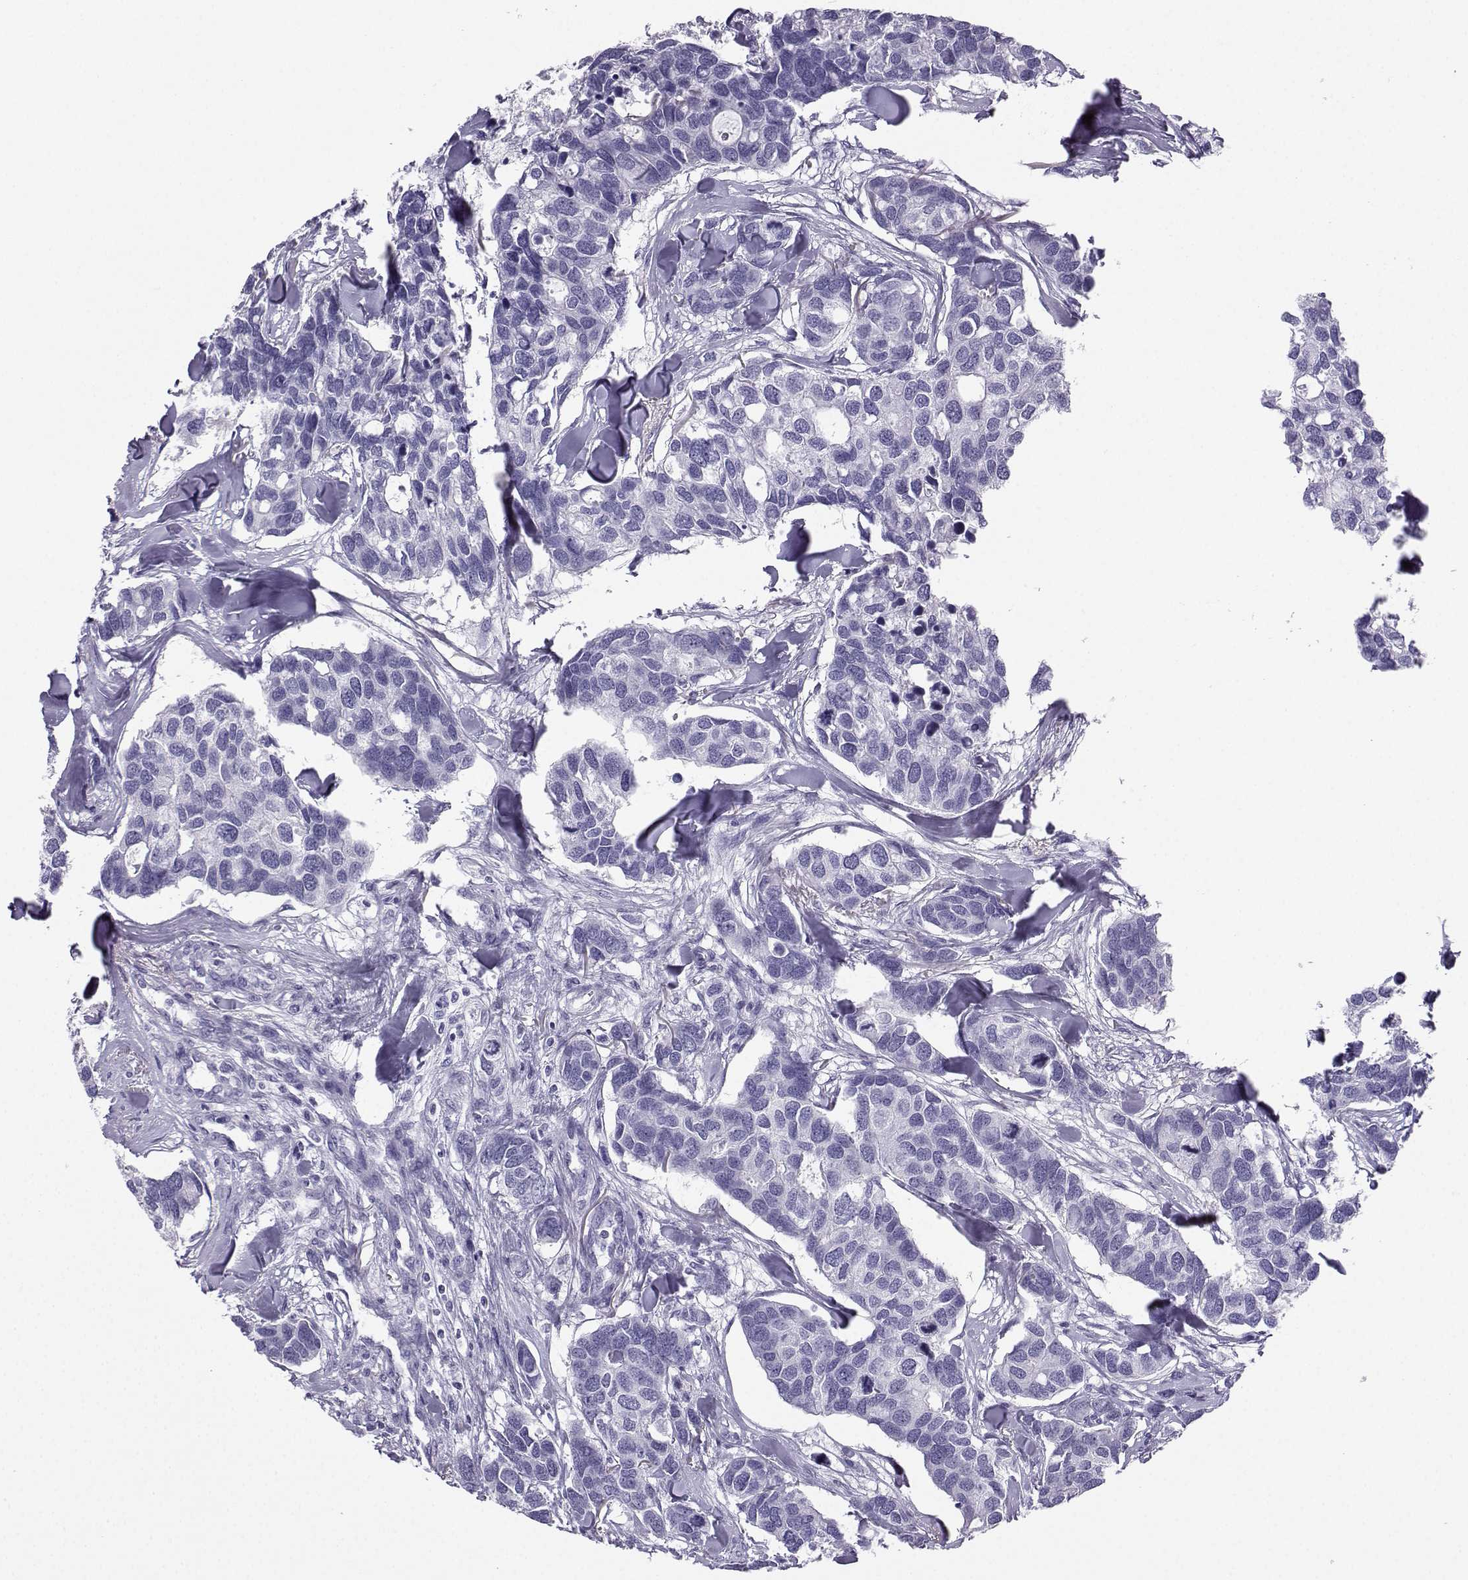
{"staining": {"intensity": "negative", "quantity": "none", "location": "none"}, "tissue": "breast cancer", "cell_type": "Tumor cells", "image_type": "cancer", "snomed": [{"axis": "morphology", "description": "Duct carcinoma"}, {"axis": "topography", "description": "Breast"}], "caption": "Infiltrating ductal carcinoma (breast) was stained to show a protein in brown. There is no significant expression in tumor cells. (DAB (3,3'-diaminobenzidine) immunohistochemistry with hematoxylin counter stain).", "gene": "NEFL", "patient": {"sex": "female", "age": 83}}